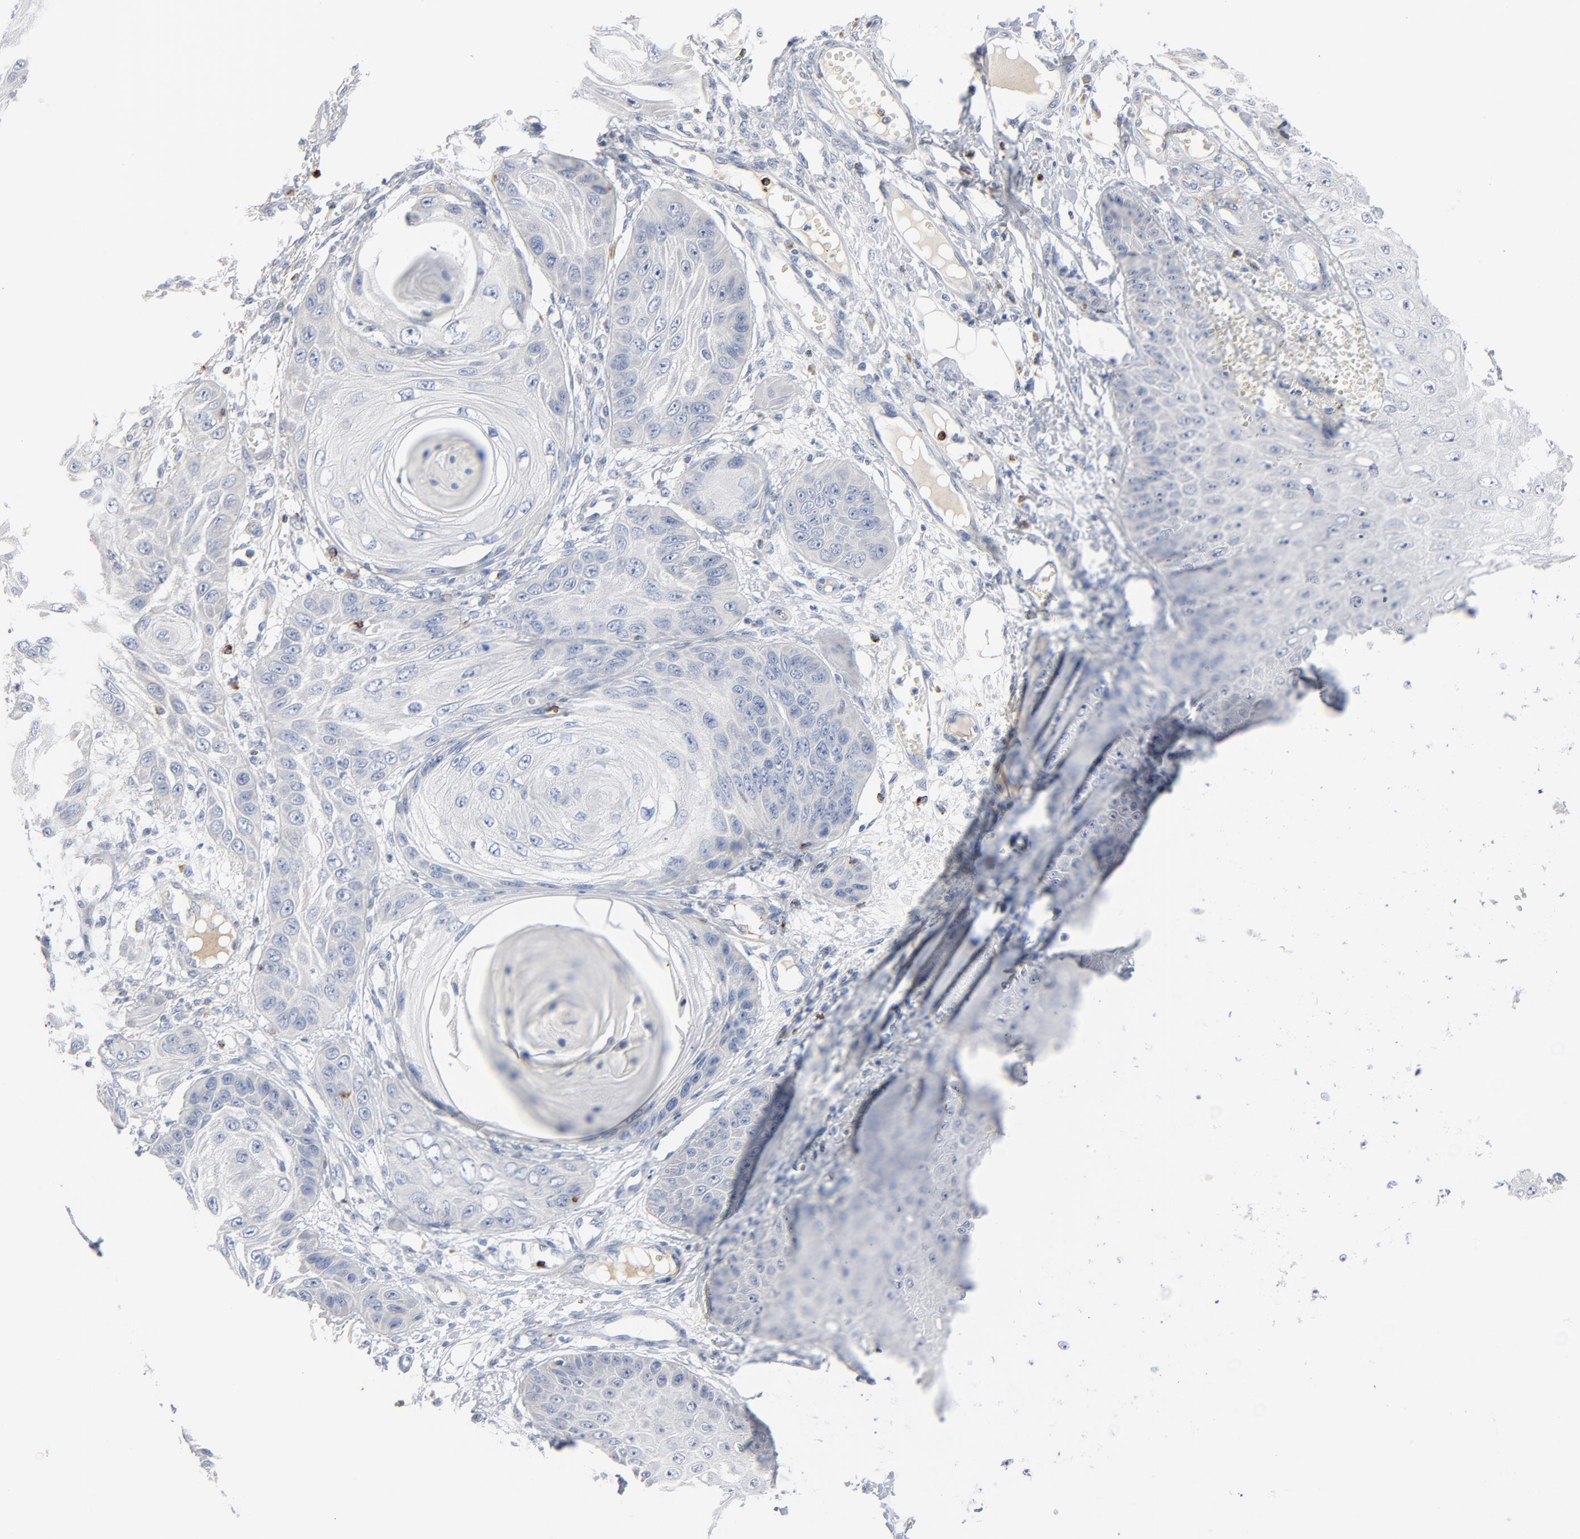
{"staining": {"intensity": "negative", "quantity": "none", "location": "none"}, "tissue": "skin cancer", "cell_type": "Tumor cells", "image_type": "cancer", "snomed": [{"axis": "morphology", "description": "Squamous cell carcinoma, NOS"}, {"axis": "topography", "description": "Skin"}], "caption": "This is an immunohistochemistry (IHC) image of human skin squamous cell carcinoma. There is no staining in tumor cells.", "gene": "GZMB", "patient": {"sex": "female", "age": 40}}